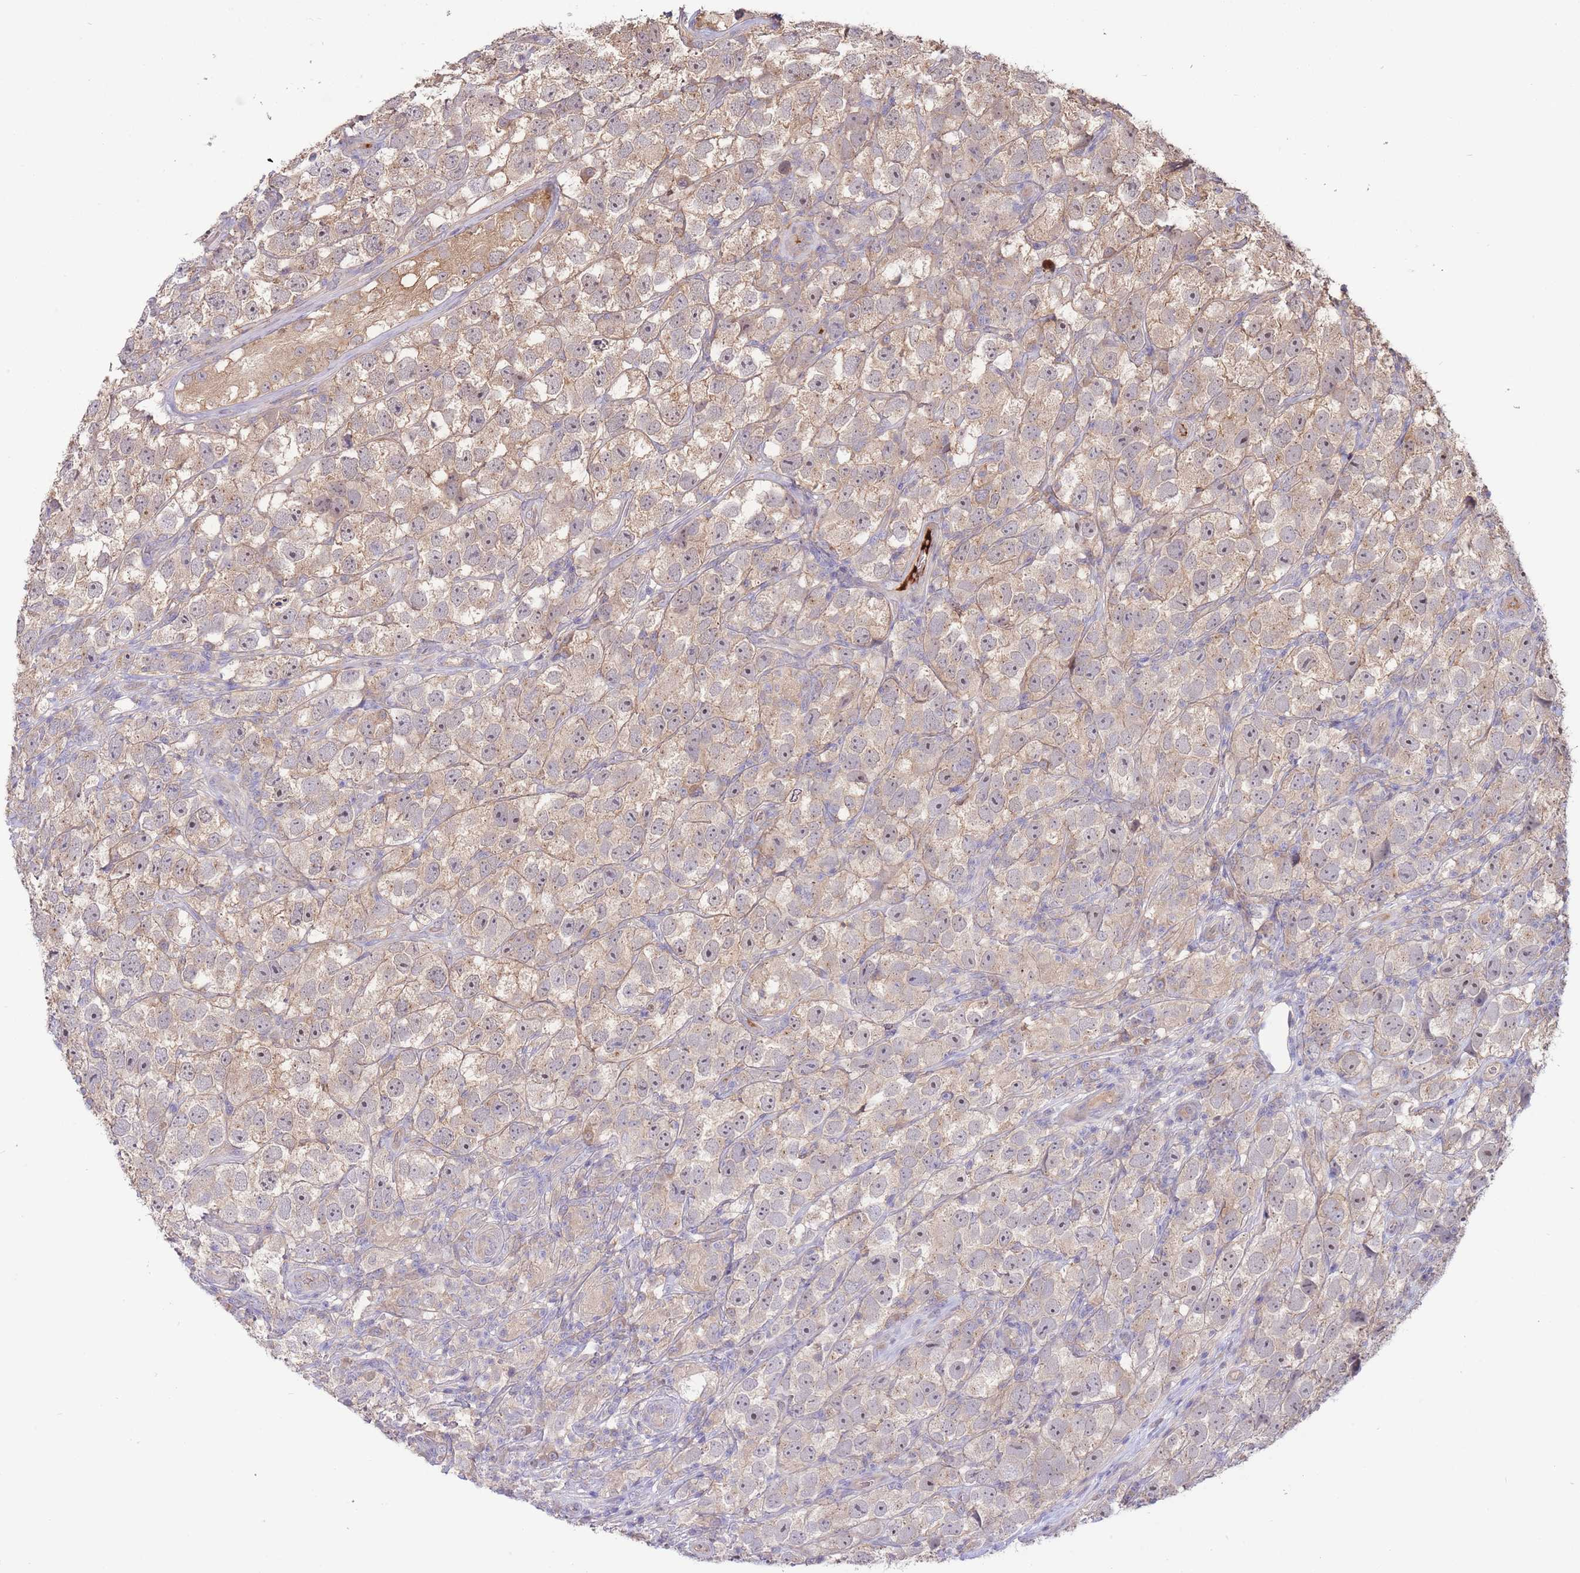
{"staining": {"intensity": "weak", "quantity": "25%-75%", "location": "cytoplasmic/membranous"}, "tissue": "testis cancer", "cell_type": "Tumor cells", "image_type": "cancer", "snomed": [{"axis": "morphology", "description": "Seminoma, NOS"}, {"axis": "topography", "description": "Testis"}], "caption": "Testis cancer was stained to show a protein in brown. There is low levels of weak cytoplasmic/membranous expression in about 25%-75% of tumor cells.", "gene": "ZNF304", "patient": {"sex": "male", "age": 26}}